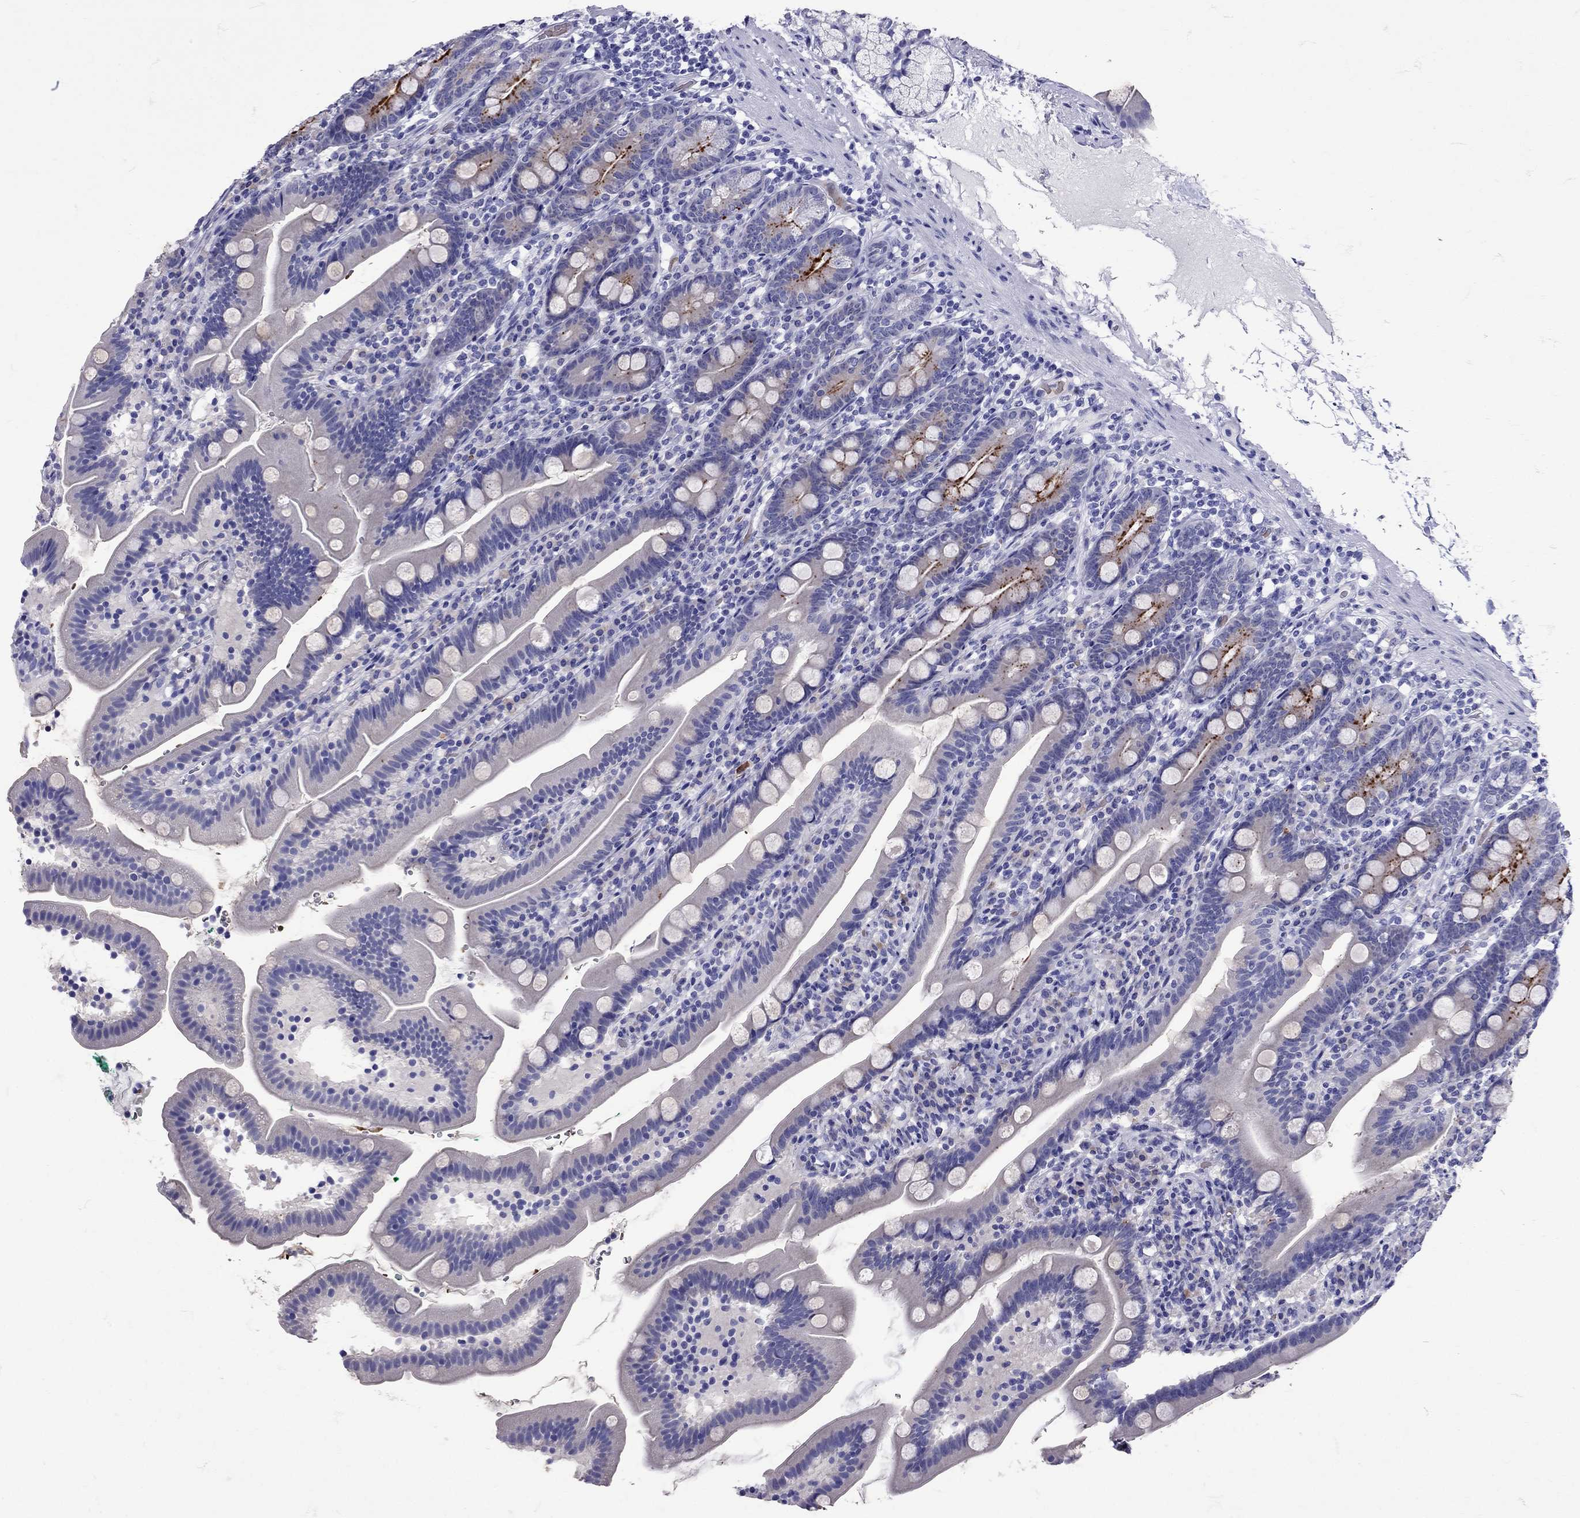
{"staining": {"intensity": "strong", "quantity": "<25%", "location": "cytoplasmic/membranous"}, "tissue": "duodenum", "cell_type": "Glandular cells", "image_type": "normal", "snomed": [{"axis": "morphology", "description": "Normal tissue, NOS"}, {"axis": "topography", "description": "Duodenum"}], "caption": "DAB immunohistochemical staining of benign duodenum demonstrates strong cytoplasmic/membranous protein staining in approximately <25% of glandular cells.", "gene": "TBR1", "patient": {"sex": "female", "age": 67}}